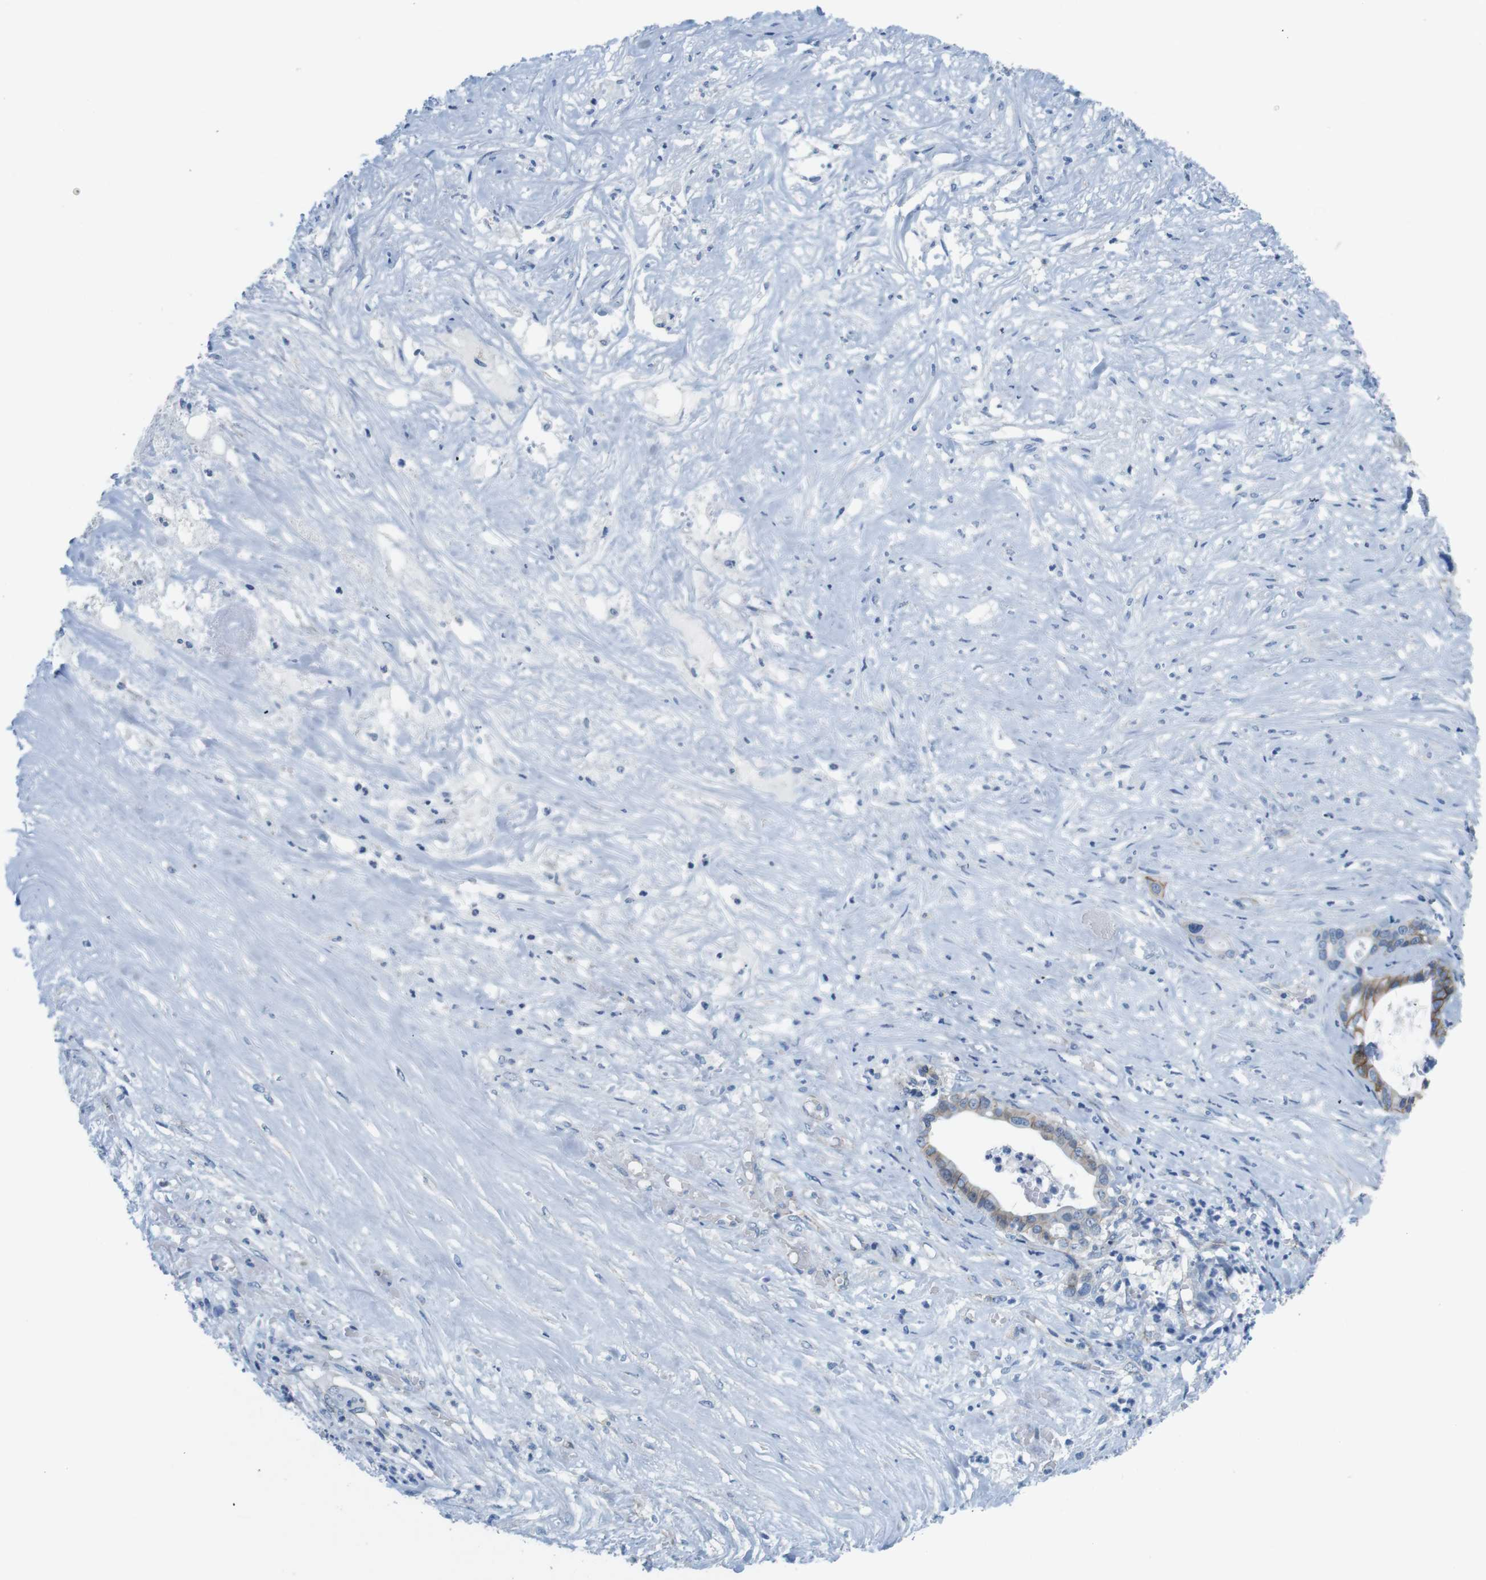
{"staining": {"intensity": "weak", "quantity": "25%-75%", "location": "cytoplasmic/membranous"}, "tissue": "liver cancer", "cell_type": "Tumor cells", "image_type": "cancer", "snomed": [{"axis": "morphology", "description": "Cholangiocarcinoma"}, {"axis": "topography", "description": "Liver"}], "caption": "DAB immunohistochemical staining of human liver cancer displays weak cytoplasmic/membranous protein expression in about 25%-75% of tumor cells. The staining is performed using DAB (3,3'-diaminobenzidine) brown chromogen to label protein expression. The nuclei are counter-stained blue using hematoxylin.", "gene": "SLC6A6", "patient": {"sex": "female", "age": 61}}